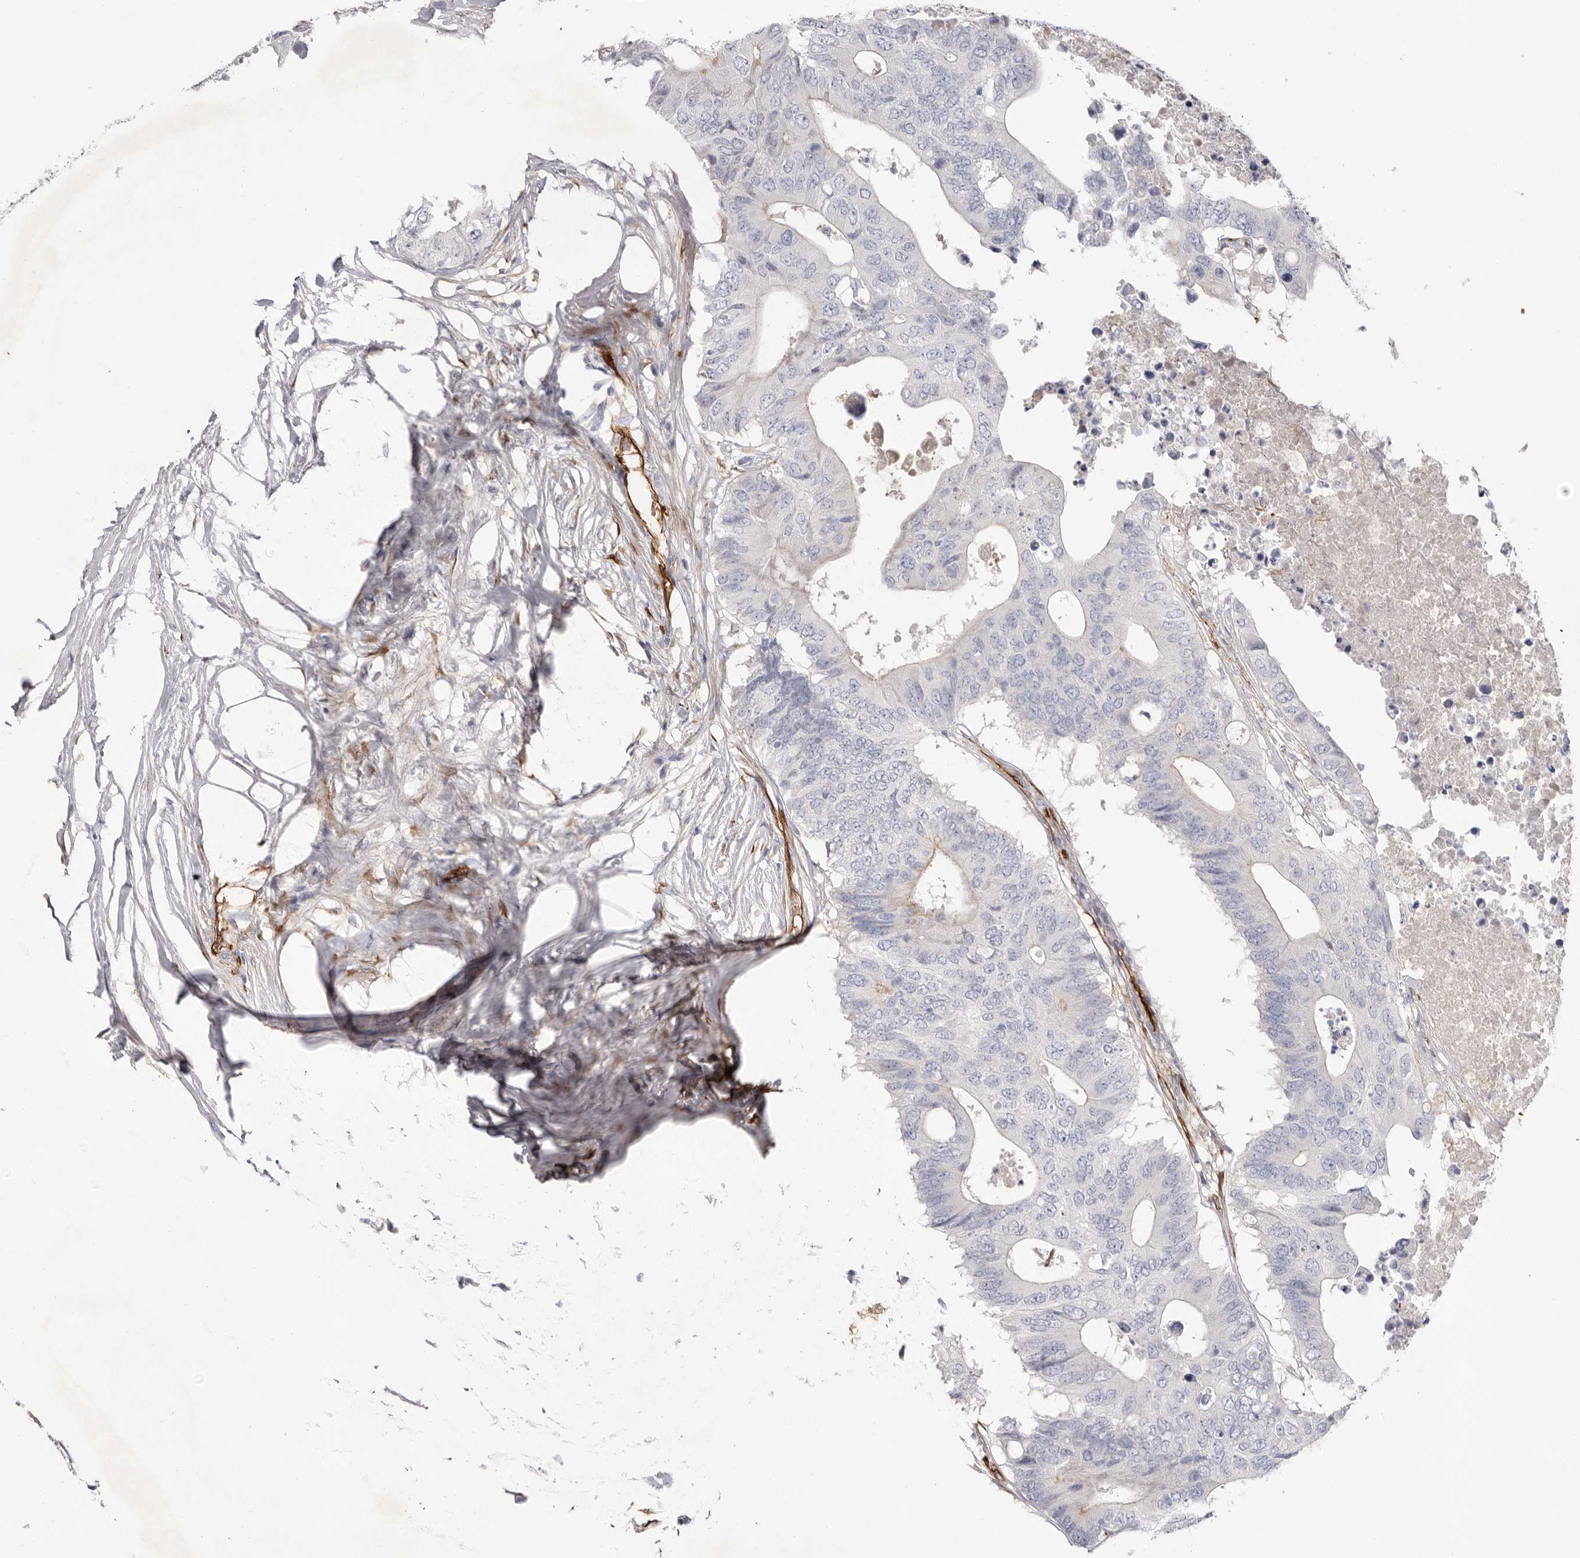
{"staining": {"intensity": "negative", "quantity": "none", "location": "none"}, "tissue": "colorectal cancer", "cell_type": "Tumor cells", "image_type": "cancer", "snomed": [{"axis": "morphology", "description": "Adenocarcinoma, NOS"}, {"axis": "topography", "description": "Colon"}], "caption": "Tumor cells are negative for protein expression in human colorectal cancer (adenocarcinoma).", "gene": "LRRC66", "patient": {"sex": "male", "age": 71}}